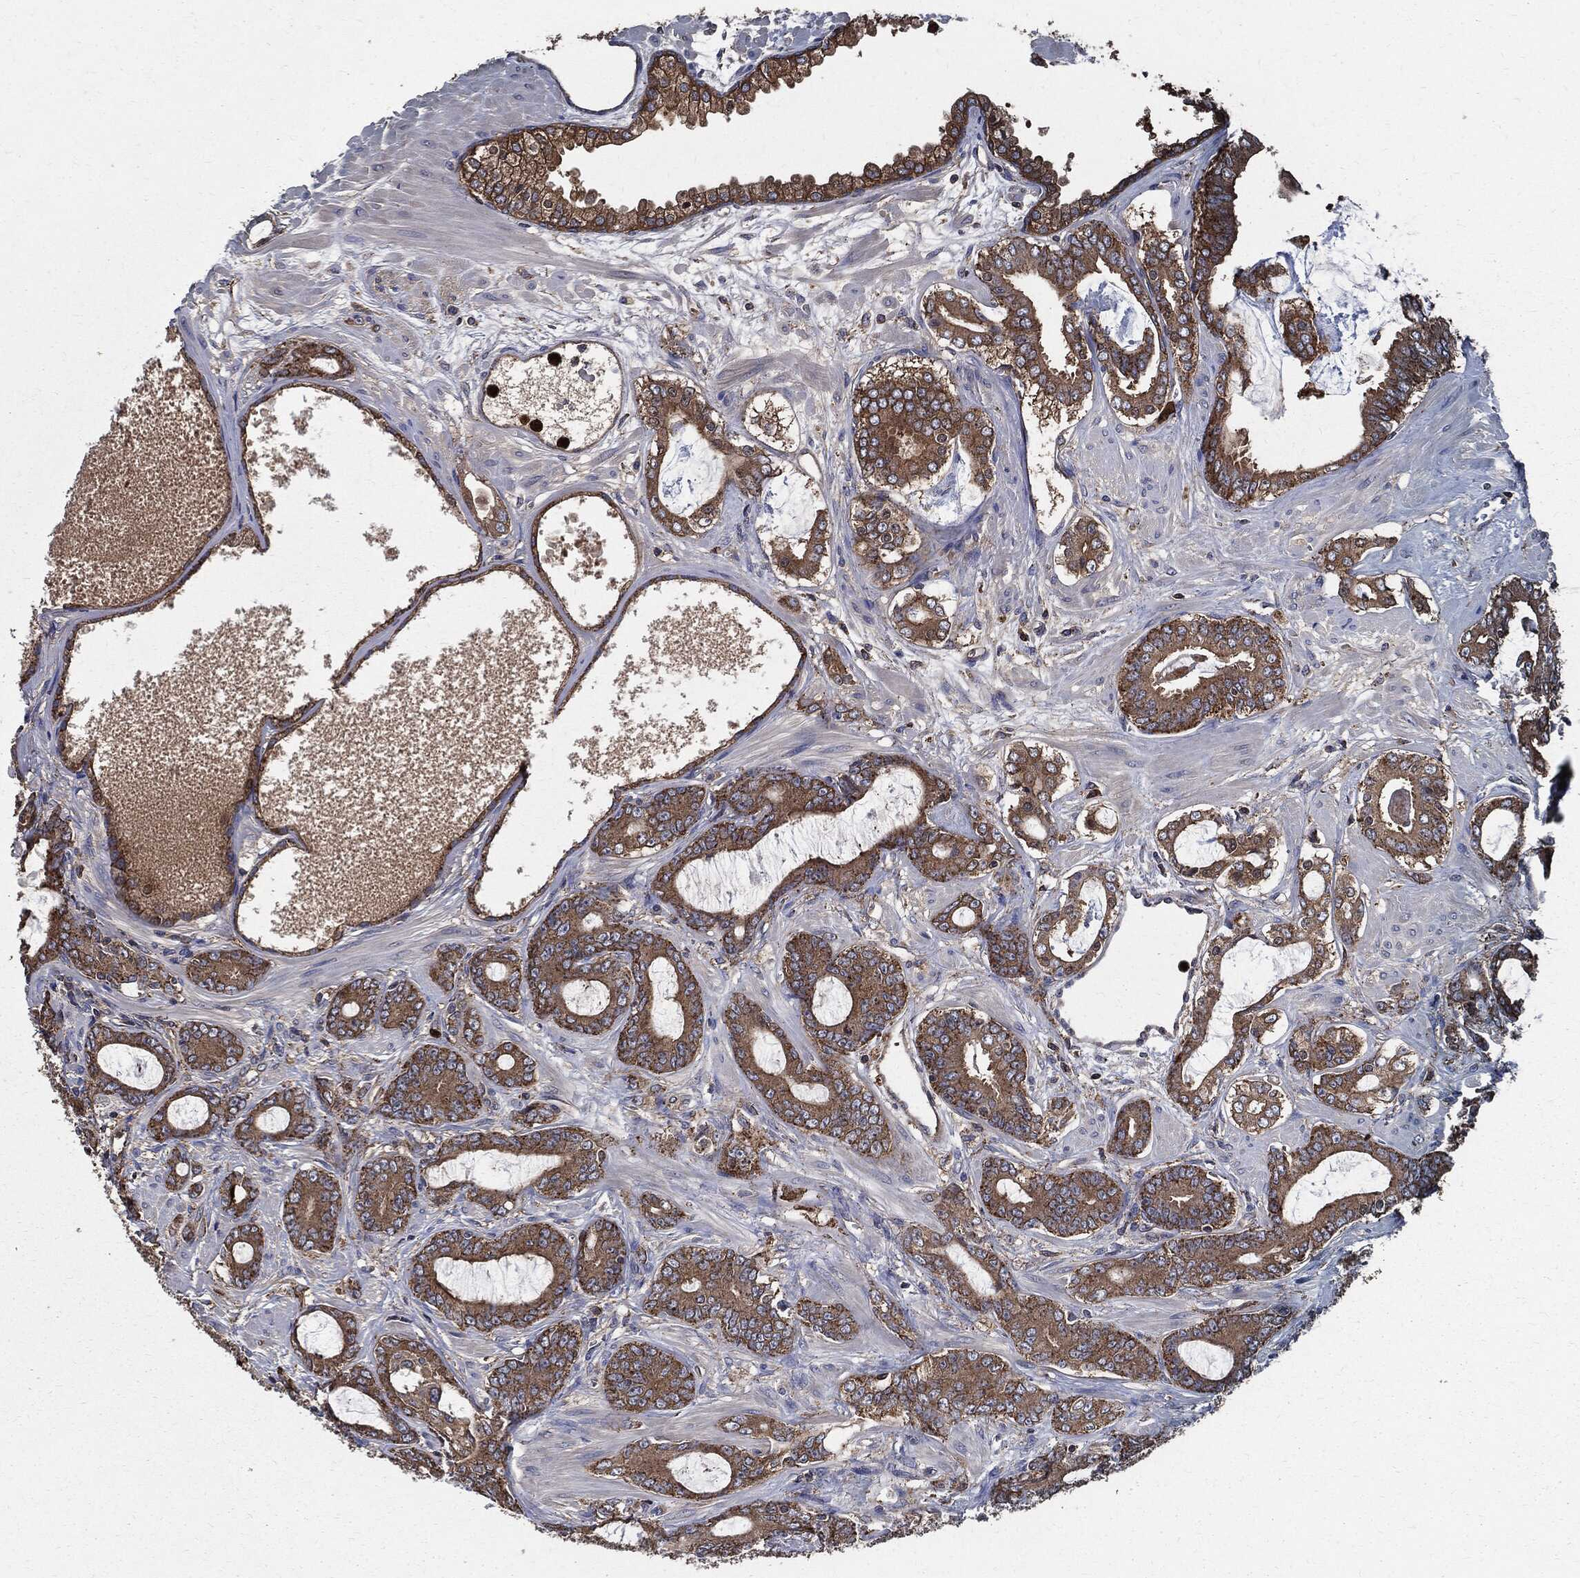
{"staining": {"intensity": "strong", "quantity": "25%-75%", "location": "cytoplasmic/membranous"}, "tissue": "prostate cancer", "cell_type": "Tumor cells", "image_type": "cancer", "snomed": [{"axis": "morphology", "description": "Adenocarcinoma, NOS"}, {"axis": "topography", "description": "Prostate"}], "caption": "Immunohistochemical staining of prostate adenocarcinoma reveals strong cytoplasmic/membranous protein staining in approximately 25%-75% of tumor cells. (Brightfield microscopy of DAB IHC at high magnification).", "gene": "PDCD6IP", "patient": {"sex": "male", "age": 55}}